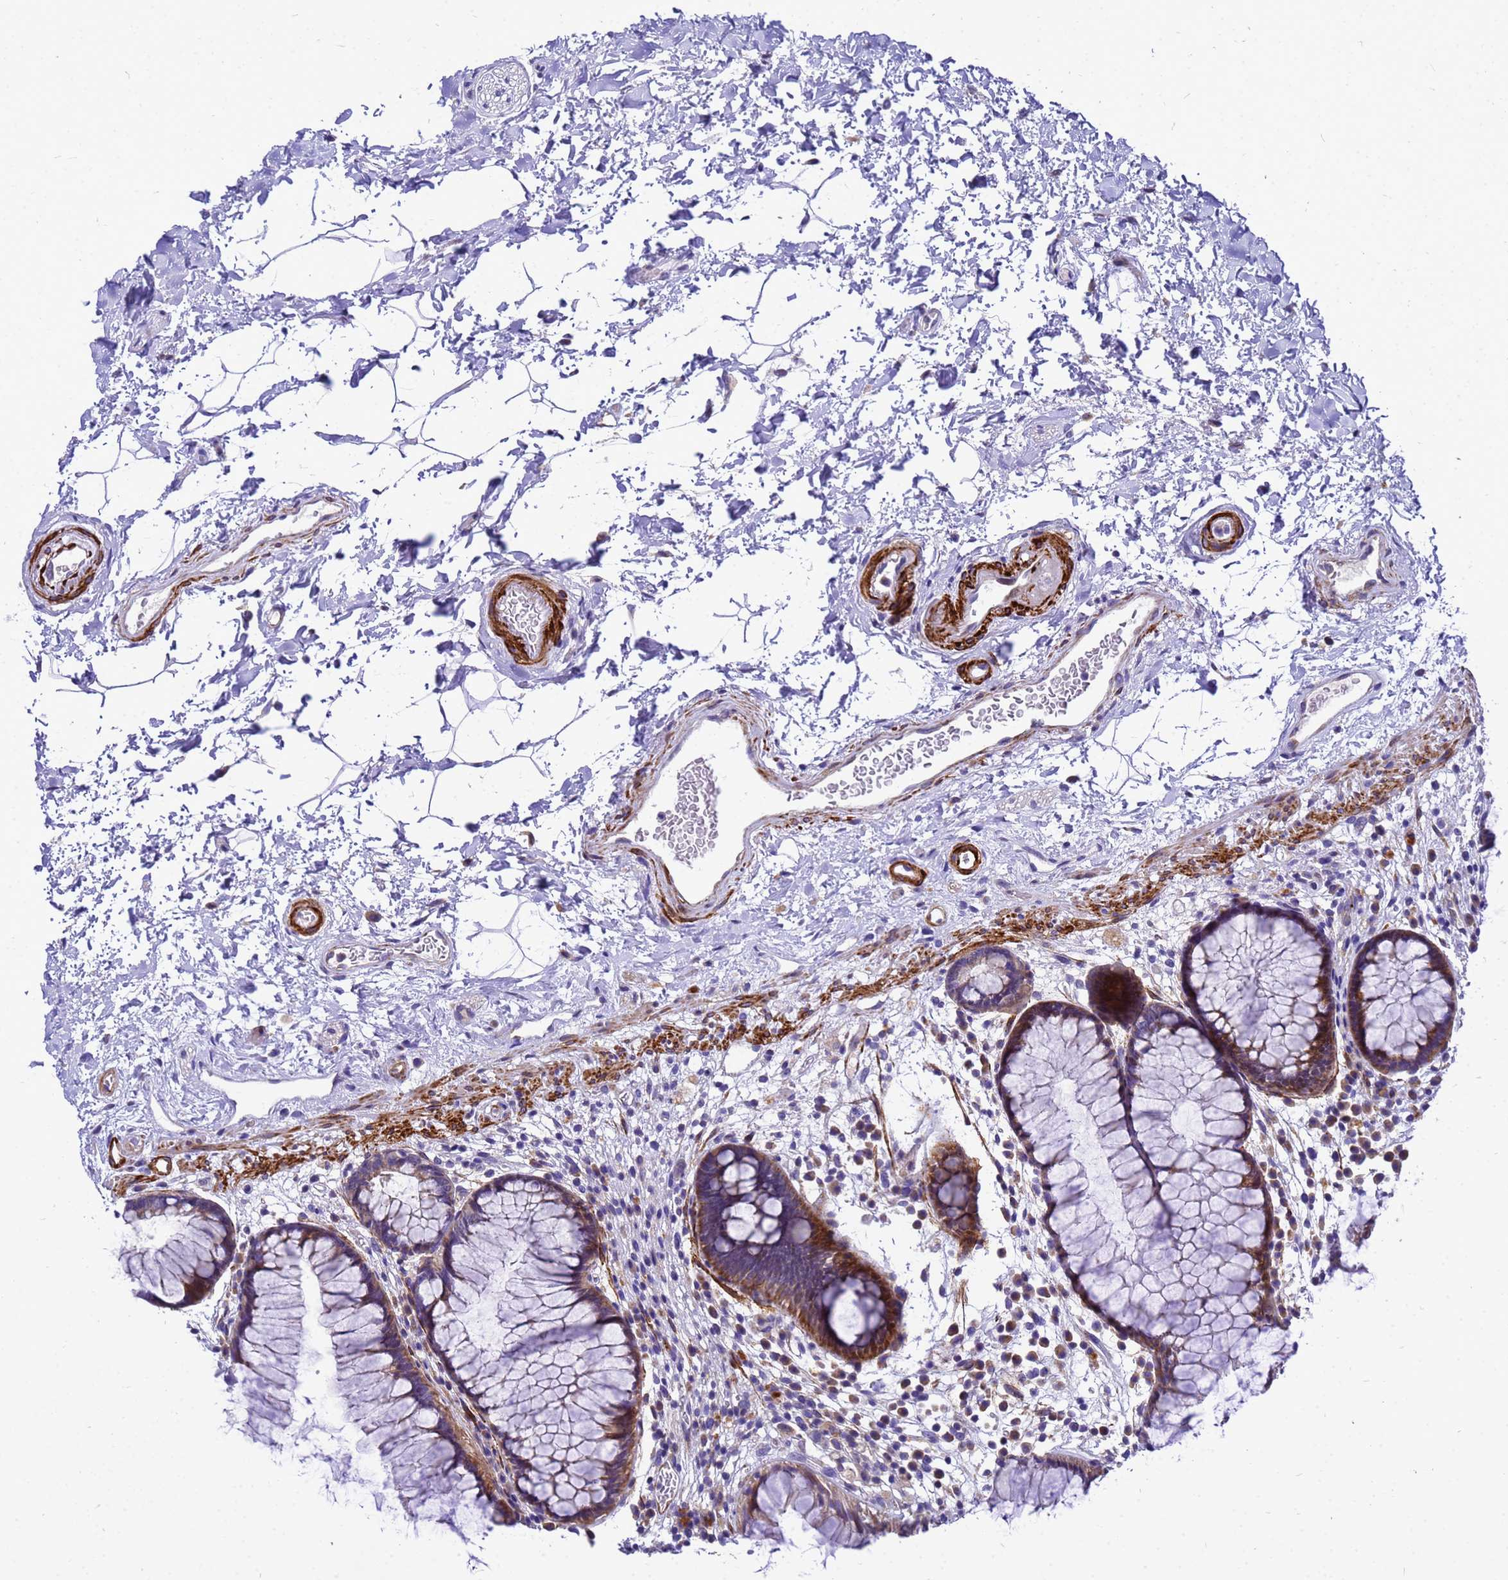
{"staining": {"intensity": "moderate", "quantity": "25%-75%", "location": "cytoplasmic/membranous"}, "tissue": "rectum", "cell_type": "Glandular cells", "image_type": "normal", "snomed": [{"axis": "morphology", "description": "Normal tissue, NOS"}, {"axis": "topography", "description": "Rectum"}], "caption": "IHC staining of unremarkable rectum, which exhibits medium levels of moderate cytoplasmic/membranous staining in about 25%-75% of glandular cells indicating moderate cytoplasmic/membranous protein expression. The staining was performed using DAB (3,3'-diaminobenzidine) (brown) for protein detection and nuclei were counterstained in hematoxylin (blue).", "gene": "POP7", "patient": {"sex": "male", "age": 51}}